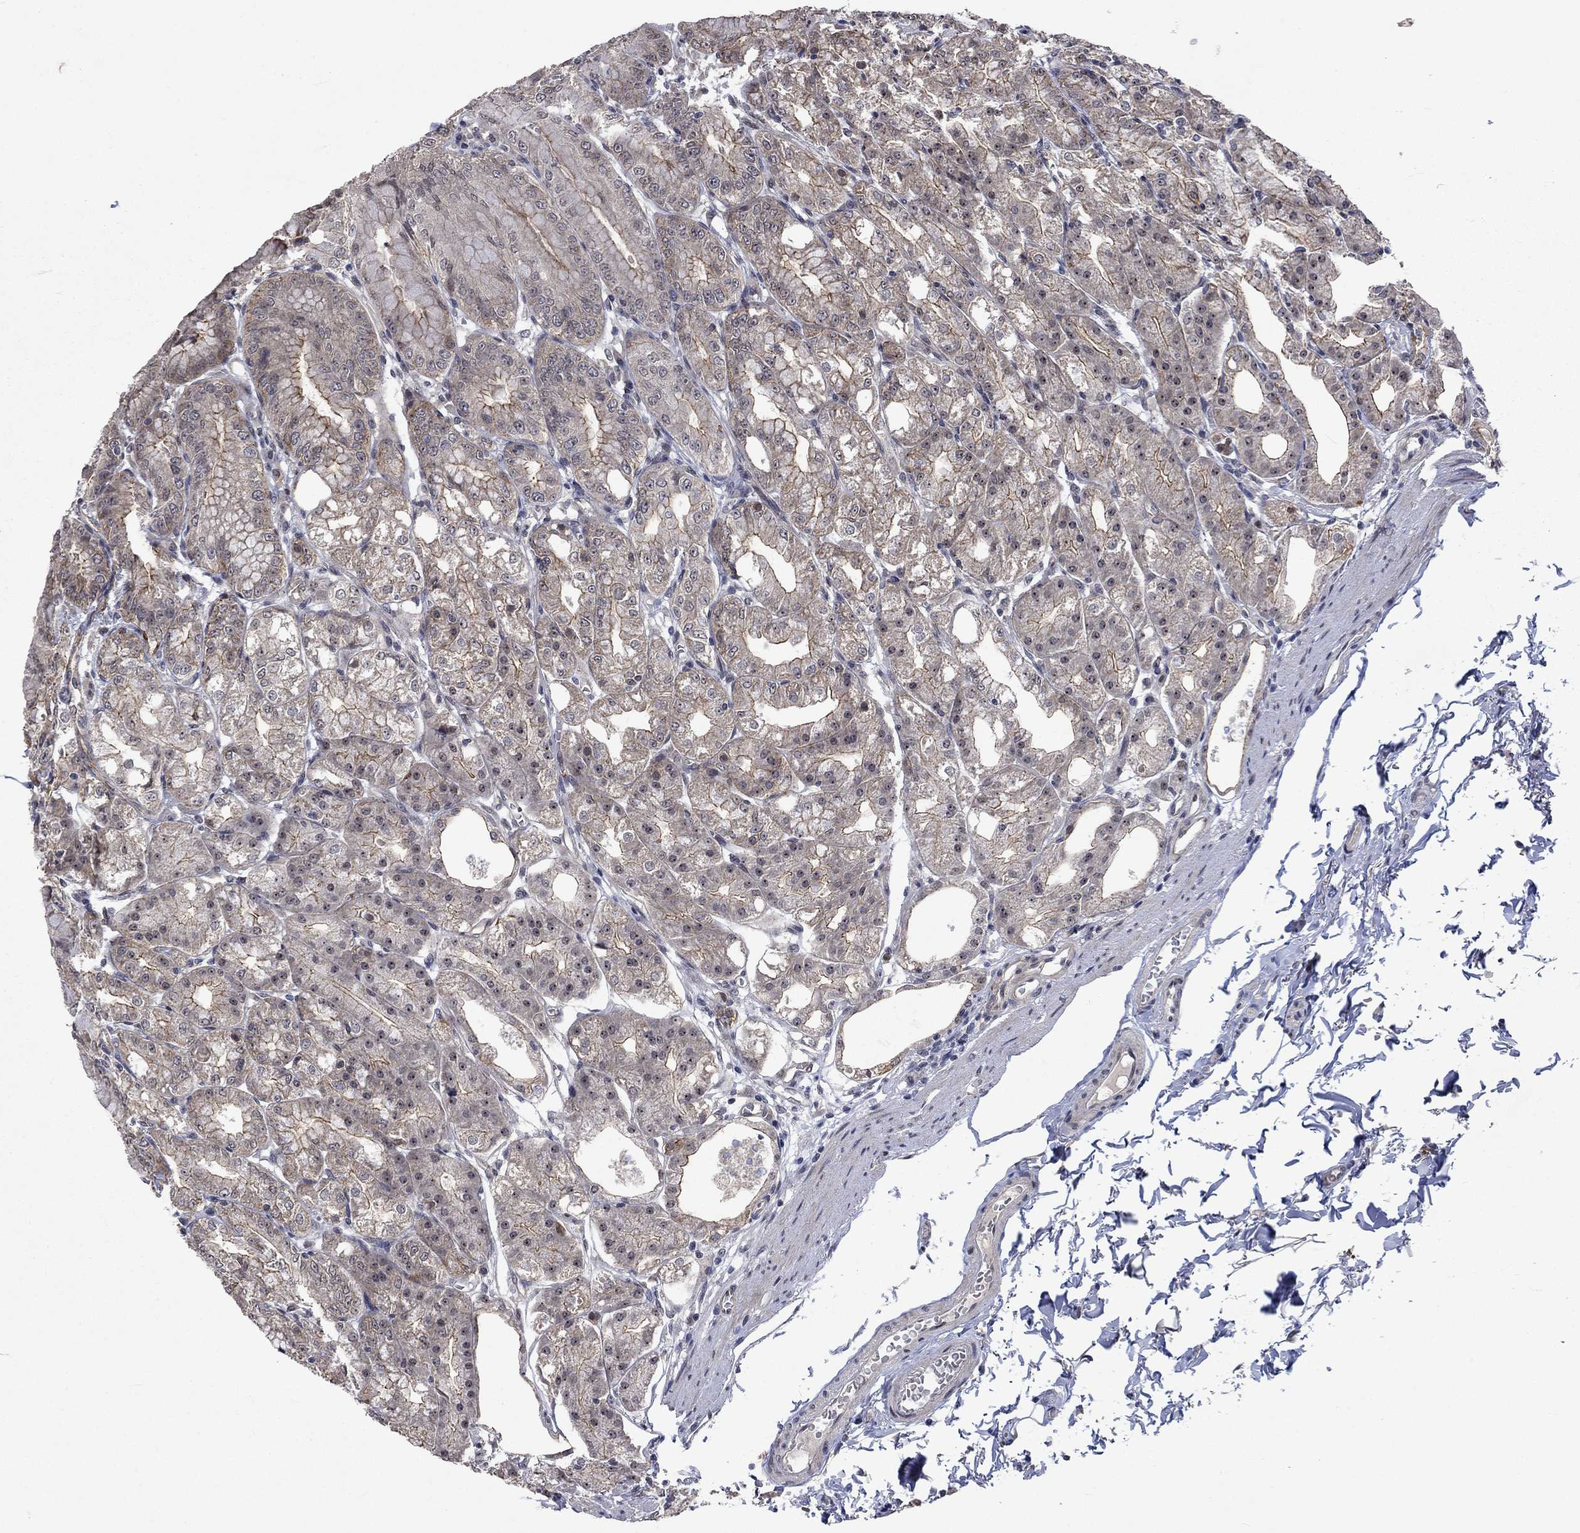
{"staining": {"intensity": "moderate", "quantity": "25%-75%", "location": "cytoplasmic/membranous"}, "tissue": "stomach", "cell_type": "Glandular cells", "image_type": "normal", "snomed": [{"axis": "morphology", "description": "Normal tissue, NOS"}, {"axis": "topography", "description": "Stomach"}], "caption": "Immunohistochemistry histopathology image of benign stomach stained for a protein (brown), which exhibits medium levels of moderate cytoplasmic/membranous expression in about 25%-75% of glandular cells.", "gene": "PPP1R9A", "patient": {"sex": "male", "age": 71}}